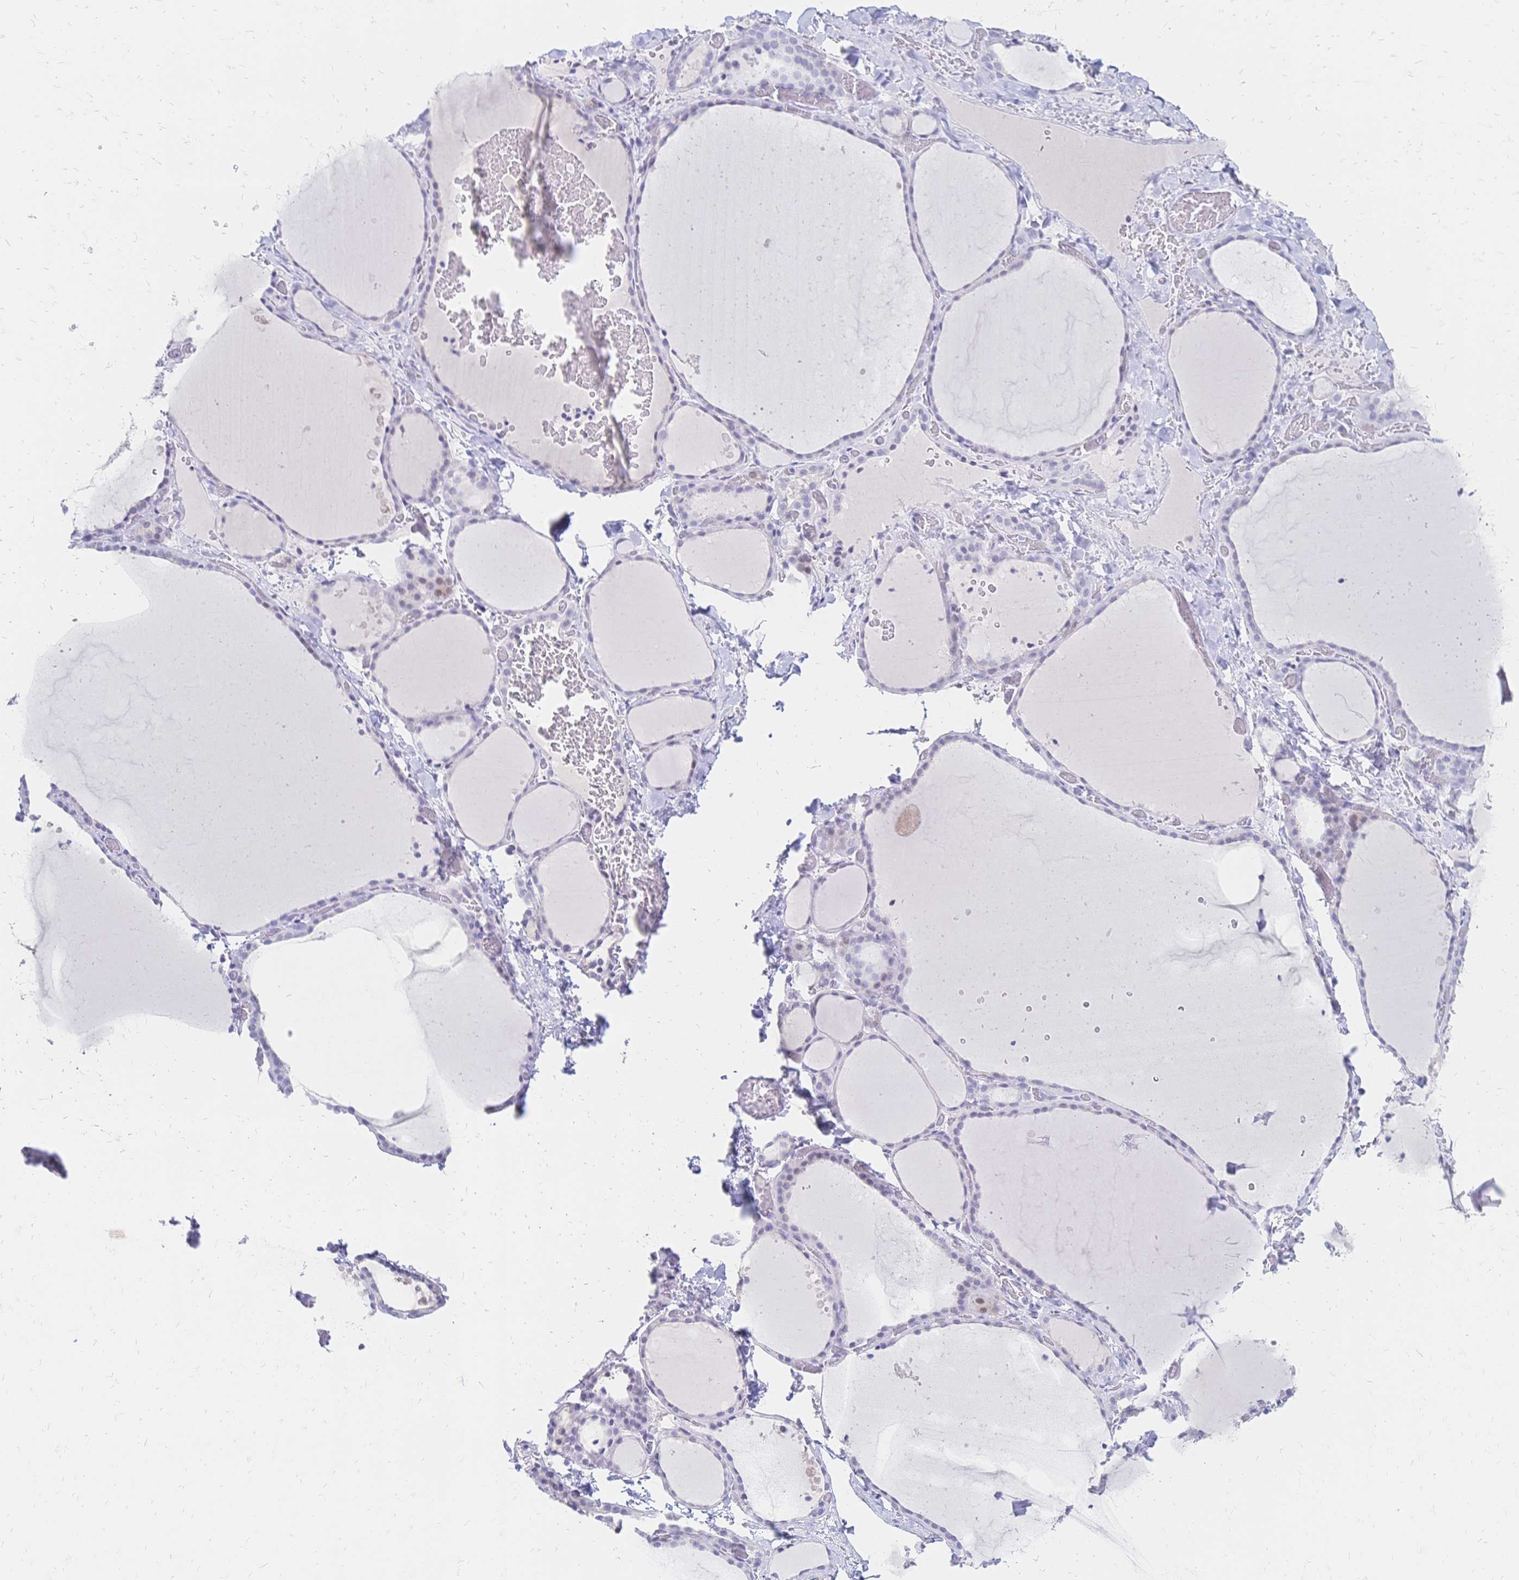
{"staining": {"intensity": "negative", "quantity": "none", "location": "none"}, "tissue": "thyroid gland", "cell_type": "Glandular cells", "image_type": "normal", "snomed": [{"axis": "morphology", "description": "Normal tissue, NOS"}, {"axis": "topography", "description": "Thyroid gland"}], "caption": "Image shows no significant protein expression in glandular cells of unremarkable thyroid gland.", "gene": "PSORS1C2", "patient": {"sex": "female", "age": 36}}